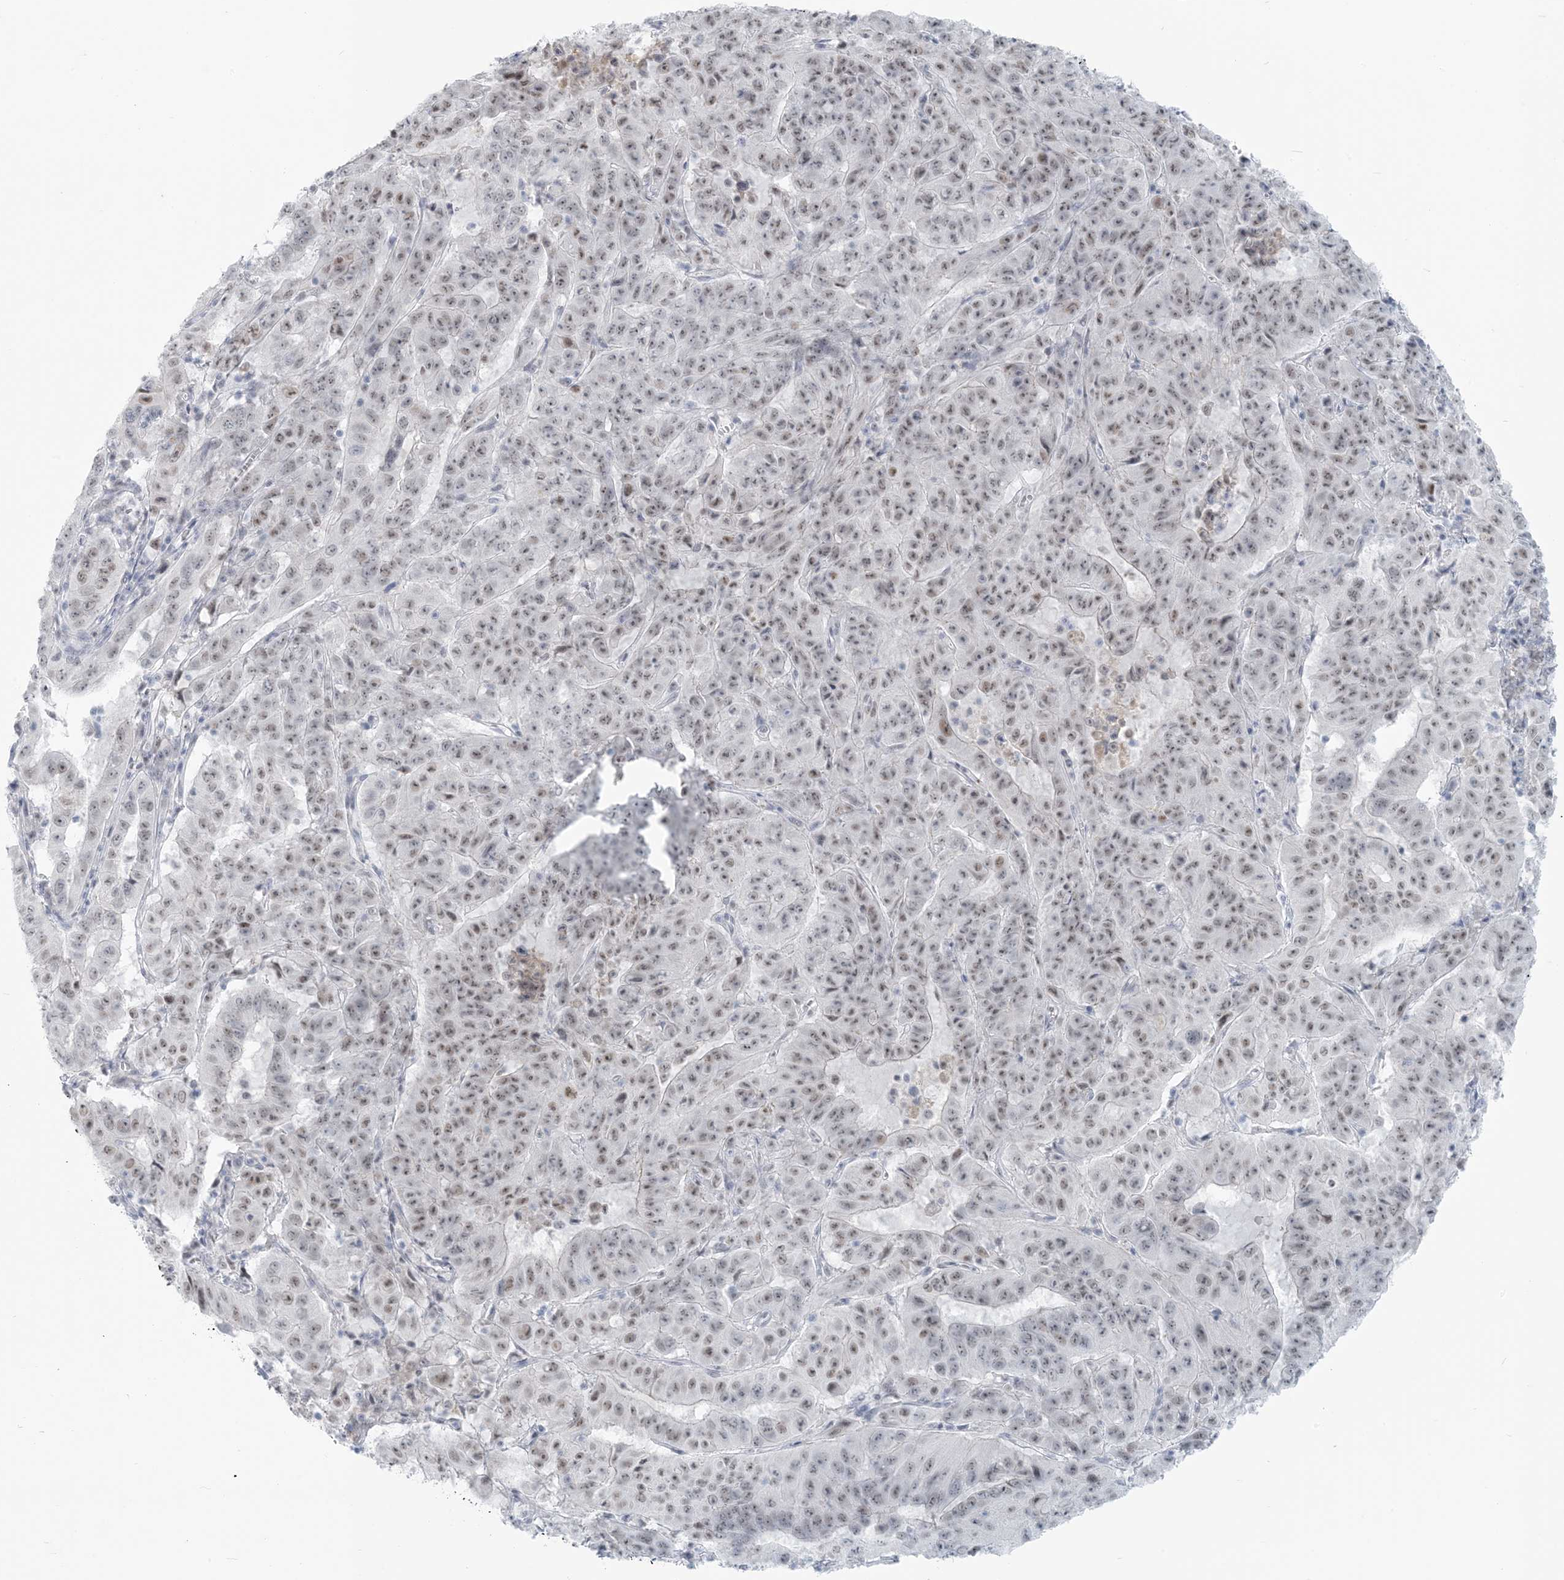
{"staining": {"intensity": "weak", "quantity": "25%-75%", "location": "nuclear"}, "tissue": "pancreatic cancer", "cell_type": "Tumor cells", "image_type": "cancer", "snomed": [{"axis": "morphology", "description": "Adenocarcinoma, NOS"}, {"axis": "topography", "description": "Pancreas"}], "caption": "A histopathology image of pancreatic cancer stained for a protein exhibits weak nuclear brown staining in tumor cells. Using DAB (brown) and hematoxylin (blue) stains, captured at high magnification using brightfield microscopy.", "gene": "SCML1", "patient": {"sex": "male", "age": 63}}